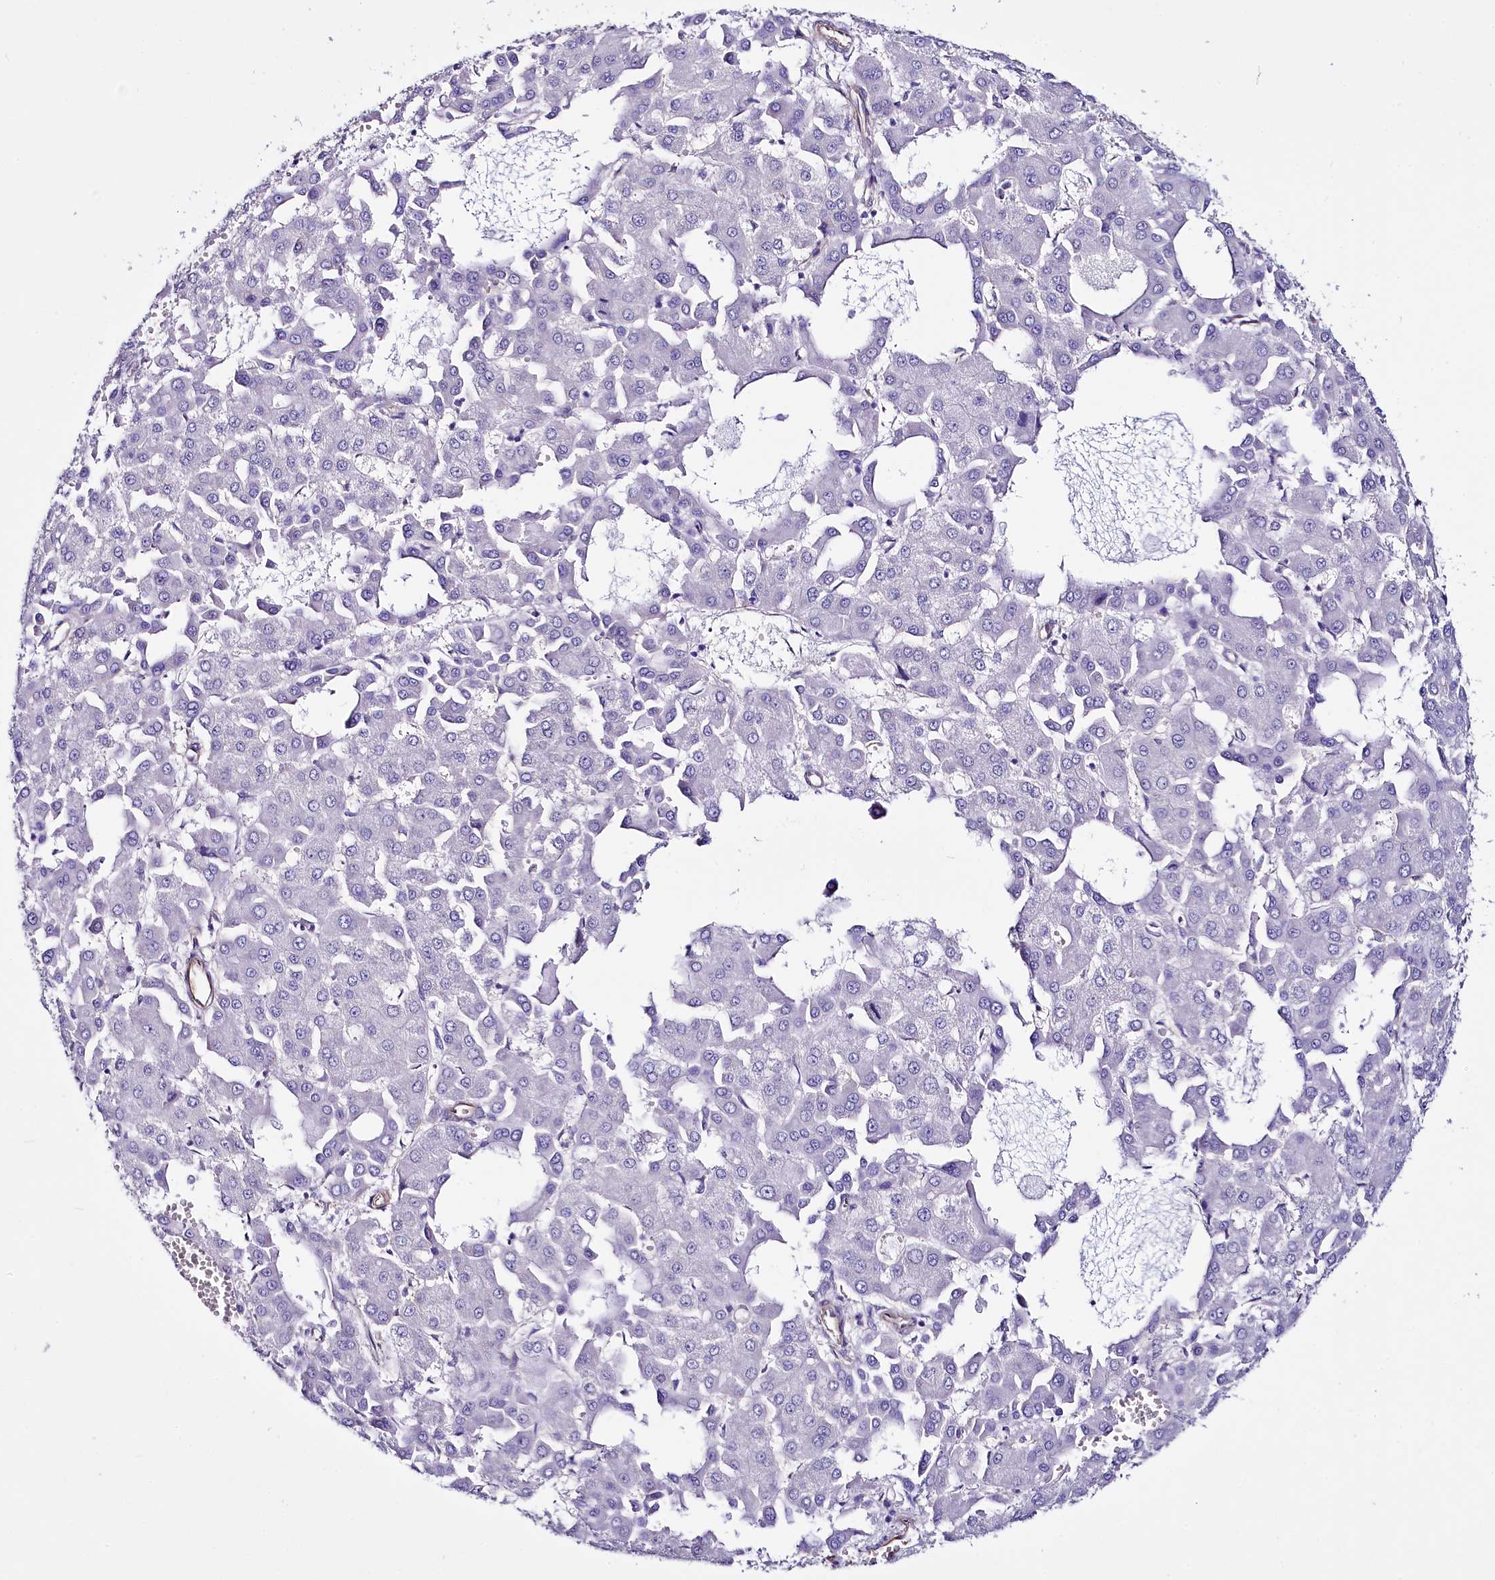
{"staining": {"intensity": "negative", "quantity": "none", "location": "none"}, "tissue": "liver cancer", "cell_type": "Tumor cells", "image_type": "cancer", "snomed": [{"axis": "morphology", "description": "Carcinoma, Hepatocellular, NOS"}, {"axis": "topography", "description": "Liver"}], "caption": "DAB immunohistochemical staining of liver cancer displays no significant staining in tumor cells.", "gene": "STXBP1", "patient": {"sex": "male", "age": 47}}